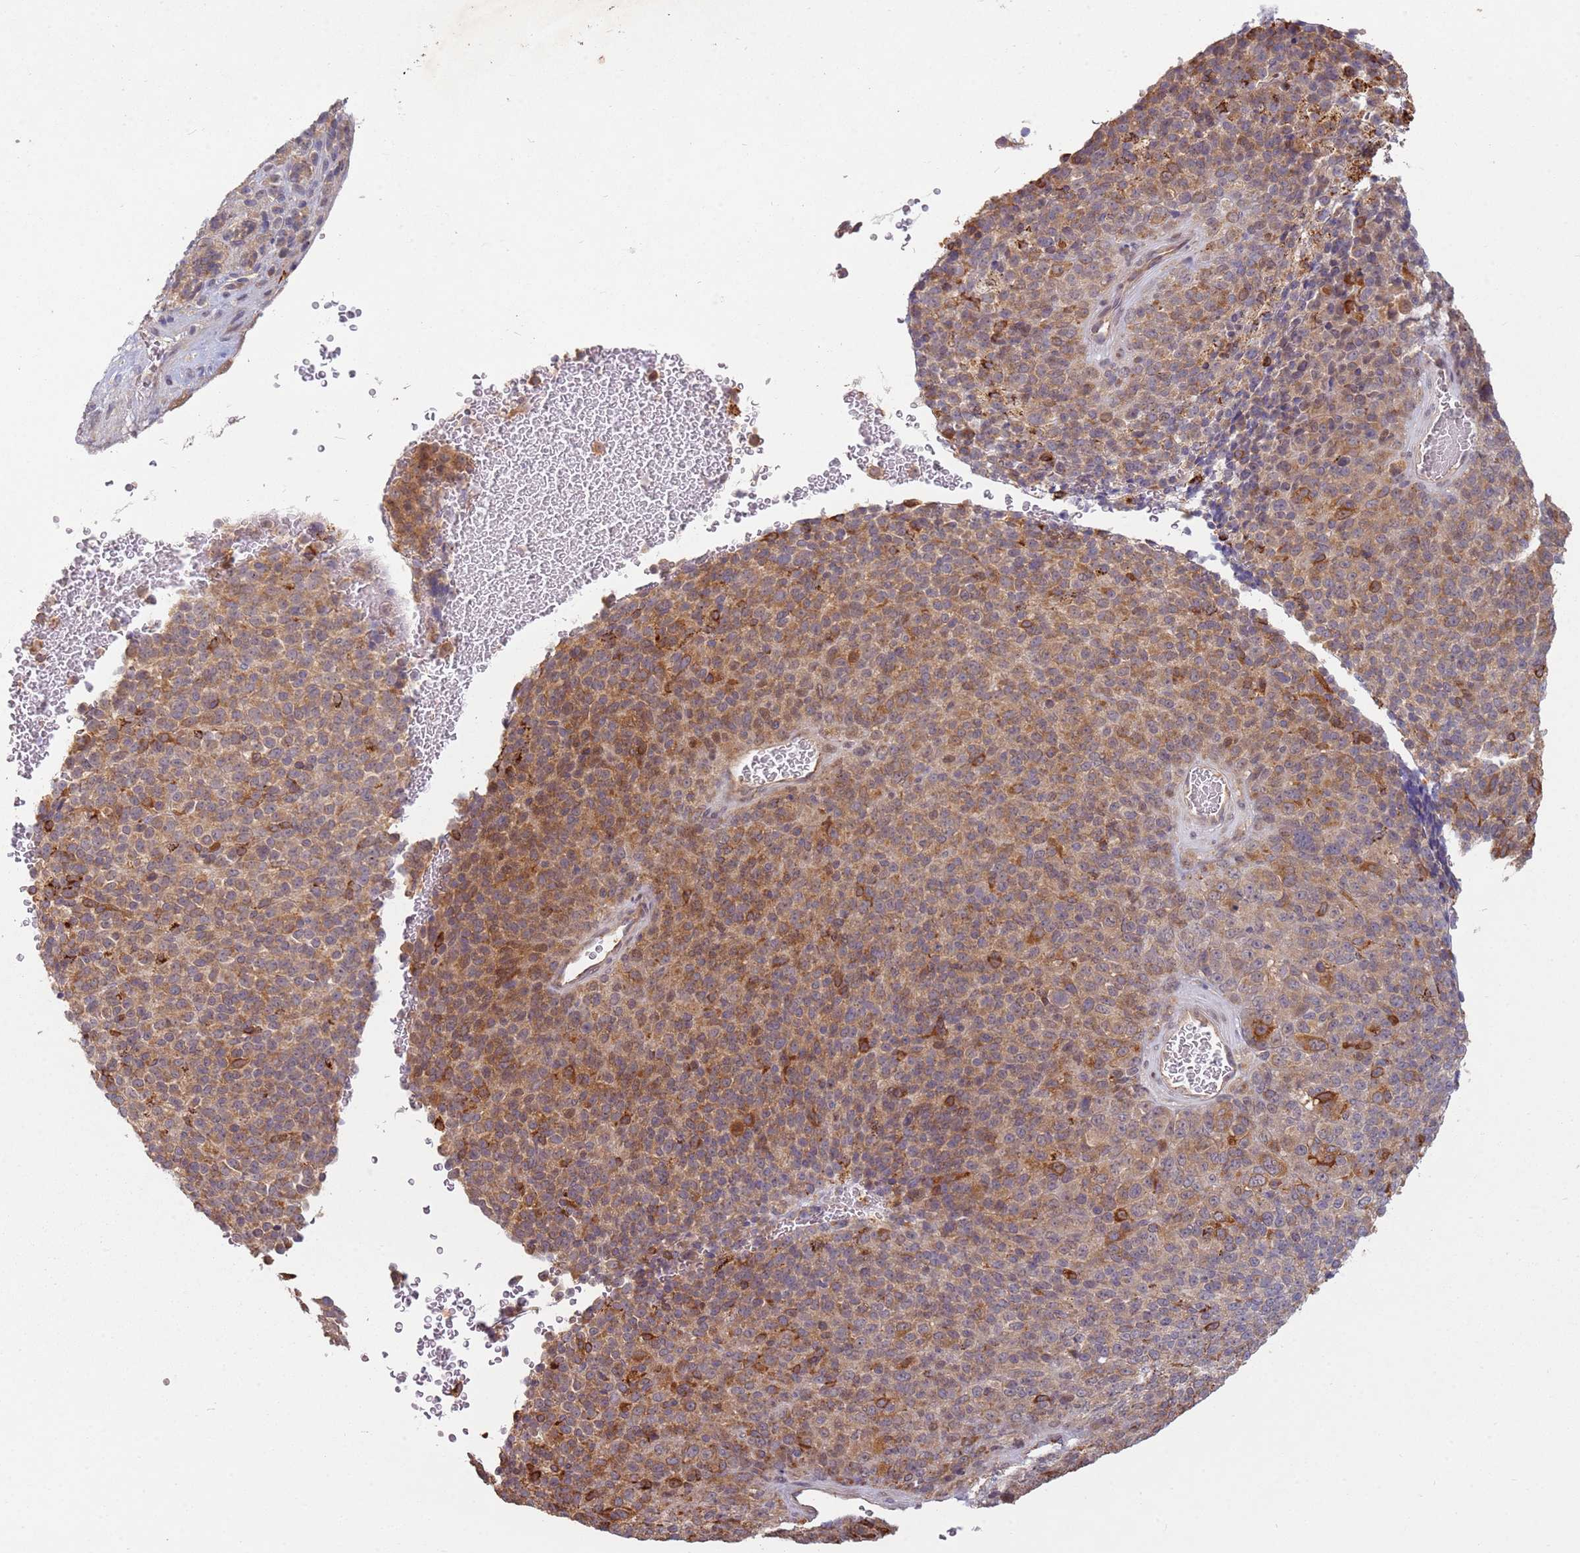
{"staining": {"intensity": "moderate", "quantity": ">75%", "location": "cytoplasmic/membranous"}, "tissue": "melanoma", "cell_type": "Tumor cells", "image_type": "cancer", "snomed": [{"axis": "morphology", "description": "Malignant melanoma, Metastatic site"}, {"axis": "topography", "description": "Brain"}], "caption": "The histopathology image displays staining of melanoma, revealing moderate cytoplasmic/membranous protein expression (brown color) within tumor cells.", "gene": "MPEG1", "patient": {"sex": "female", "age": 56}}